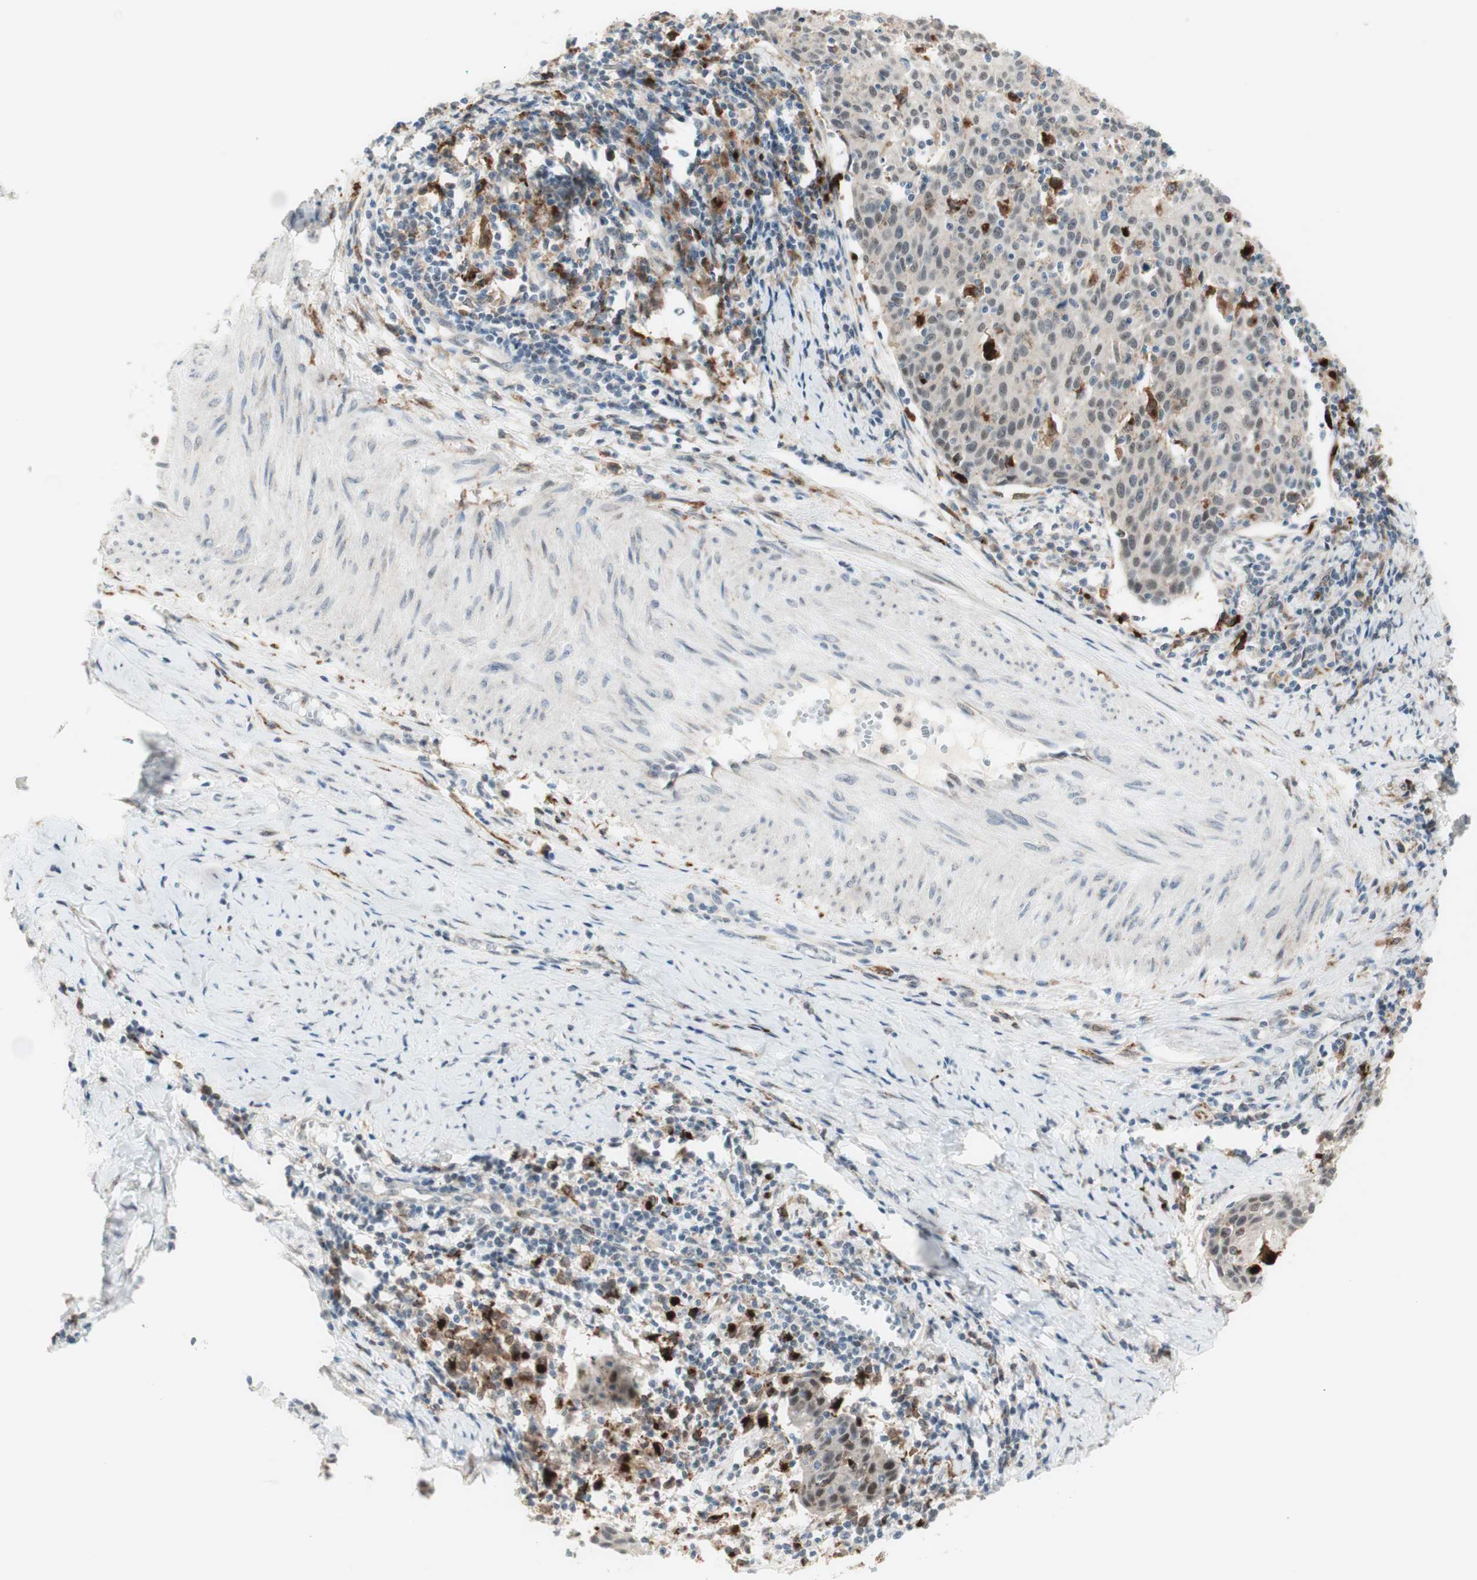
{"staining": {"intensity": "negative", "quantity": "none", "location": "none"}, "tissue": "cervical cancer", "cell_type": "Tumor cells", "image_type": "cancer", "snomed": [{"axis": "morphology", "description": "Squamous cell carcinoma, NOS"}, {"axis": "topography", "description": "Cervix"}], "caption": "This photomicrograph is of cervical cancer stained with IHC to label a protein in brown with the nuclei are counter-stained blue. There is no expression in tumor cells. (Stains: DAB immunohistochemistry with hematoxylin counter stain, Microscopy: brightfield microscopy at high magnification).", "gene": "GAPT", "patient": {"sex": "female", "age": 38}}